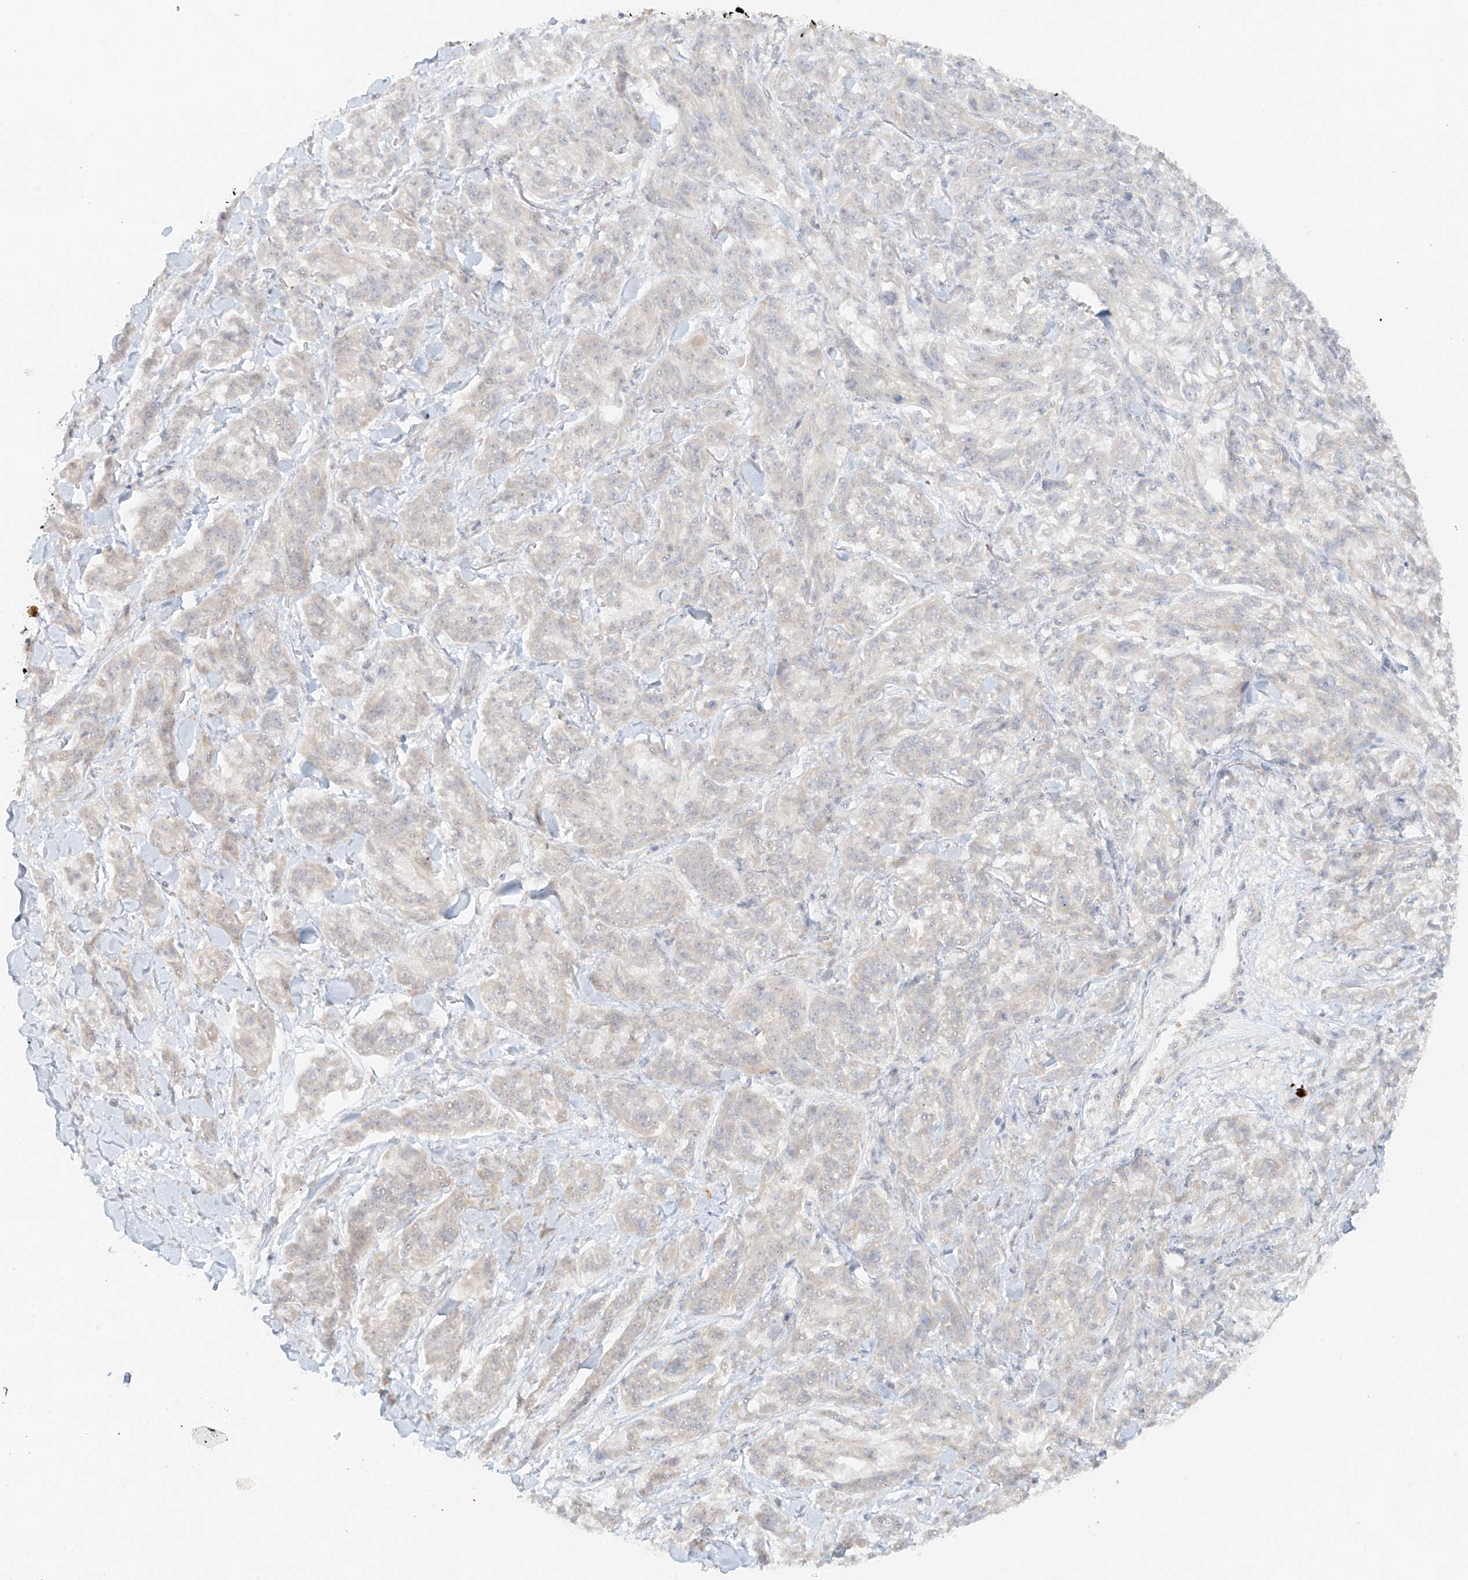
{"staining": {"intensity": "negative", "quantity": "none", "location": "none"}, "tissue": "melanoma", "cell_type": "Tumor cells", "image_type": "cancer", "snomed": [{"axis": "morphology", "description": "Malignant melanoma, NOS"}, {"axis": "topography", "description": "Skin"}], "caption": "IHC photomicrograph of neoplastic tissue: melanoma stained with DAB (3,3'-diaminobenzidine) demonstrates no significant protein positivity in tumor cells.", "gene": "MIPEP", "patient": {"sex": "male", "age": 53}}